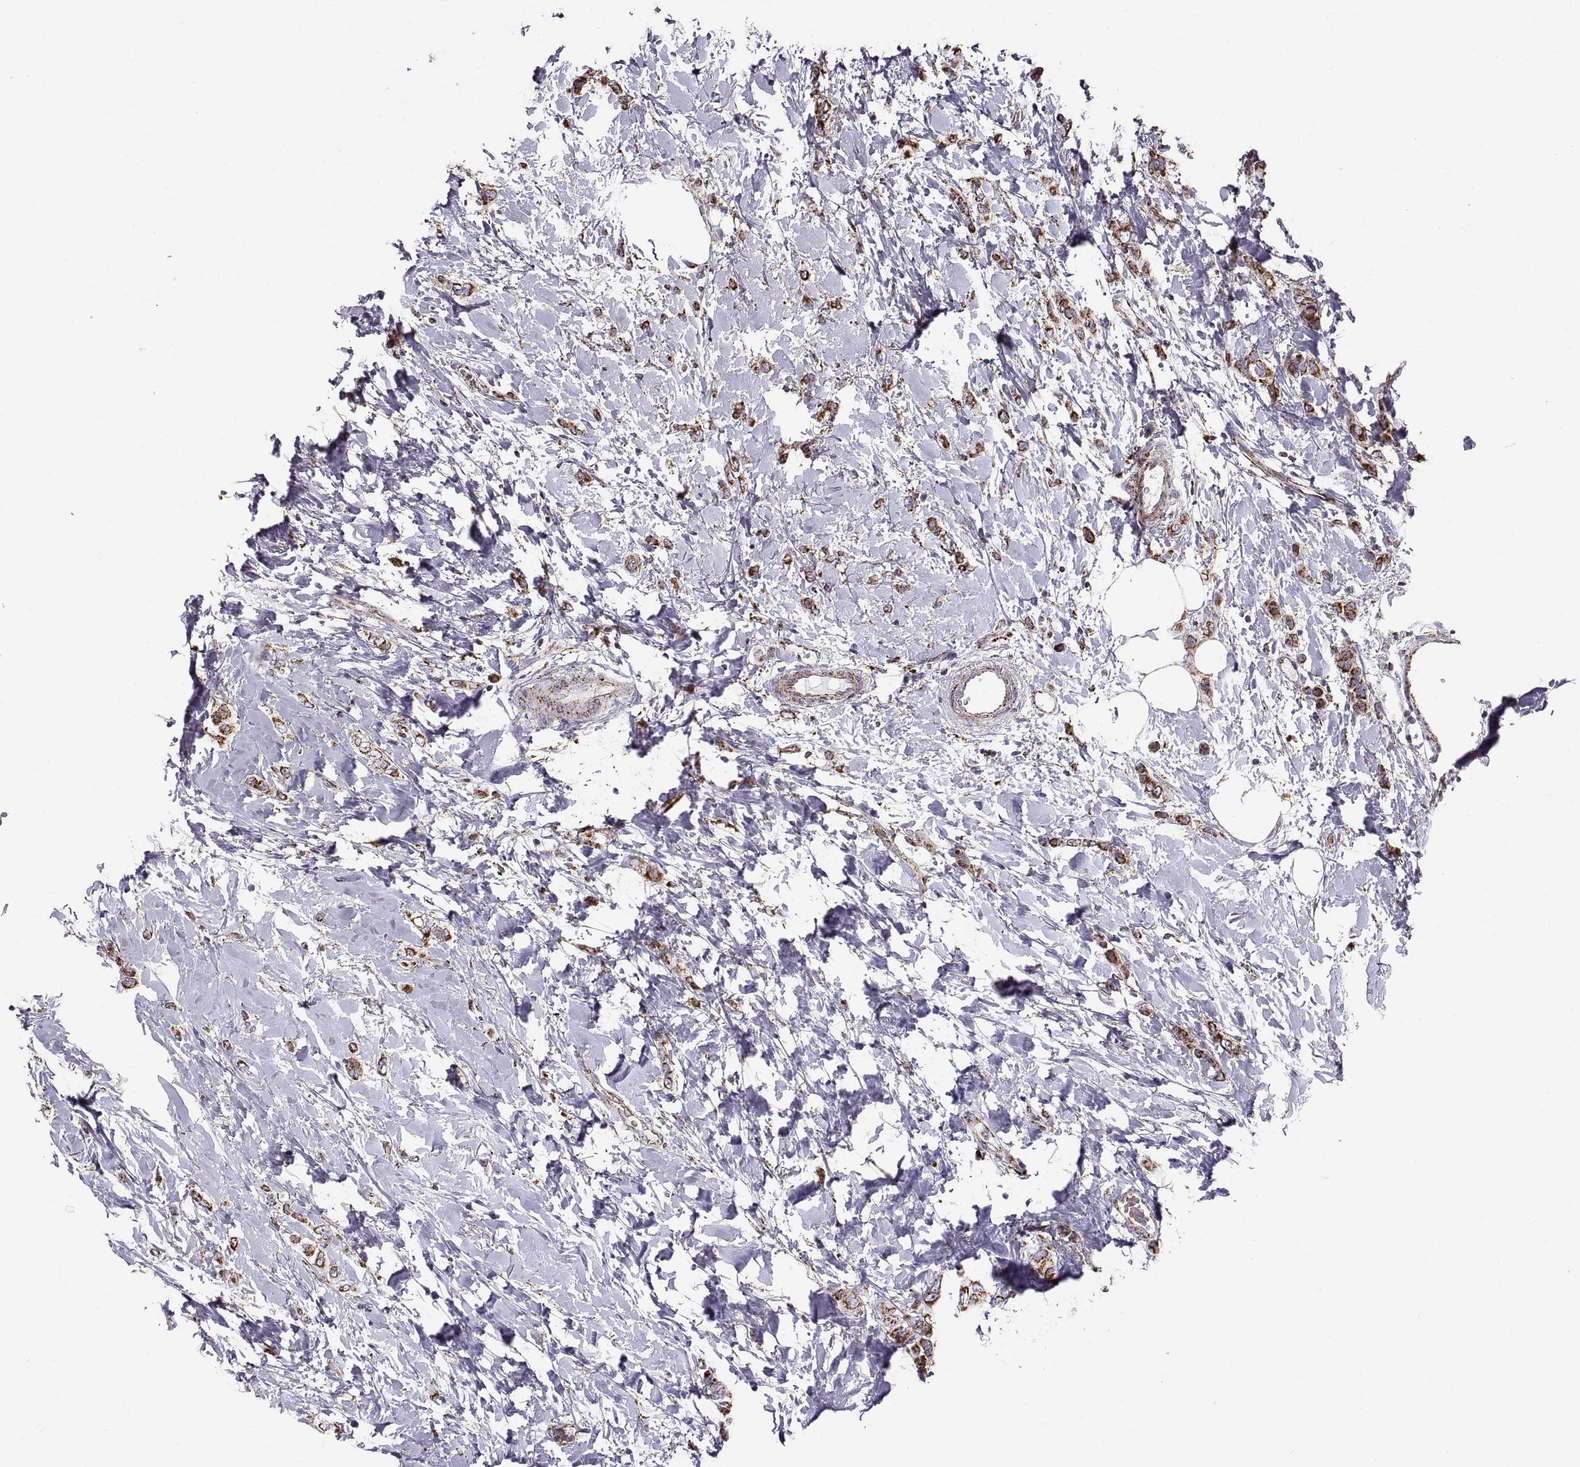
{"staining": {"intensity": "strong", "quantity": ">75%", "location": "cytoplasmic/membranous"}, "tissue": "breast cancer", "cell_type": "Tumor cells", "image_type": "cancer", "snomed": [{"axis": "morphology", "description": "Lobular carcinoma"}, {"axis": "topography", "description": "Breast"}], "caption": "Immunohistochemical staining of breast cancer (lobular carcinoma) displays high levels of strong cytoplasmic/membranous protein staining in approximately >75% of tumor cells.", "gene": "ARSD", "patient": {"sex": "female", "age": 66}}